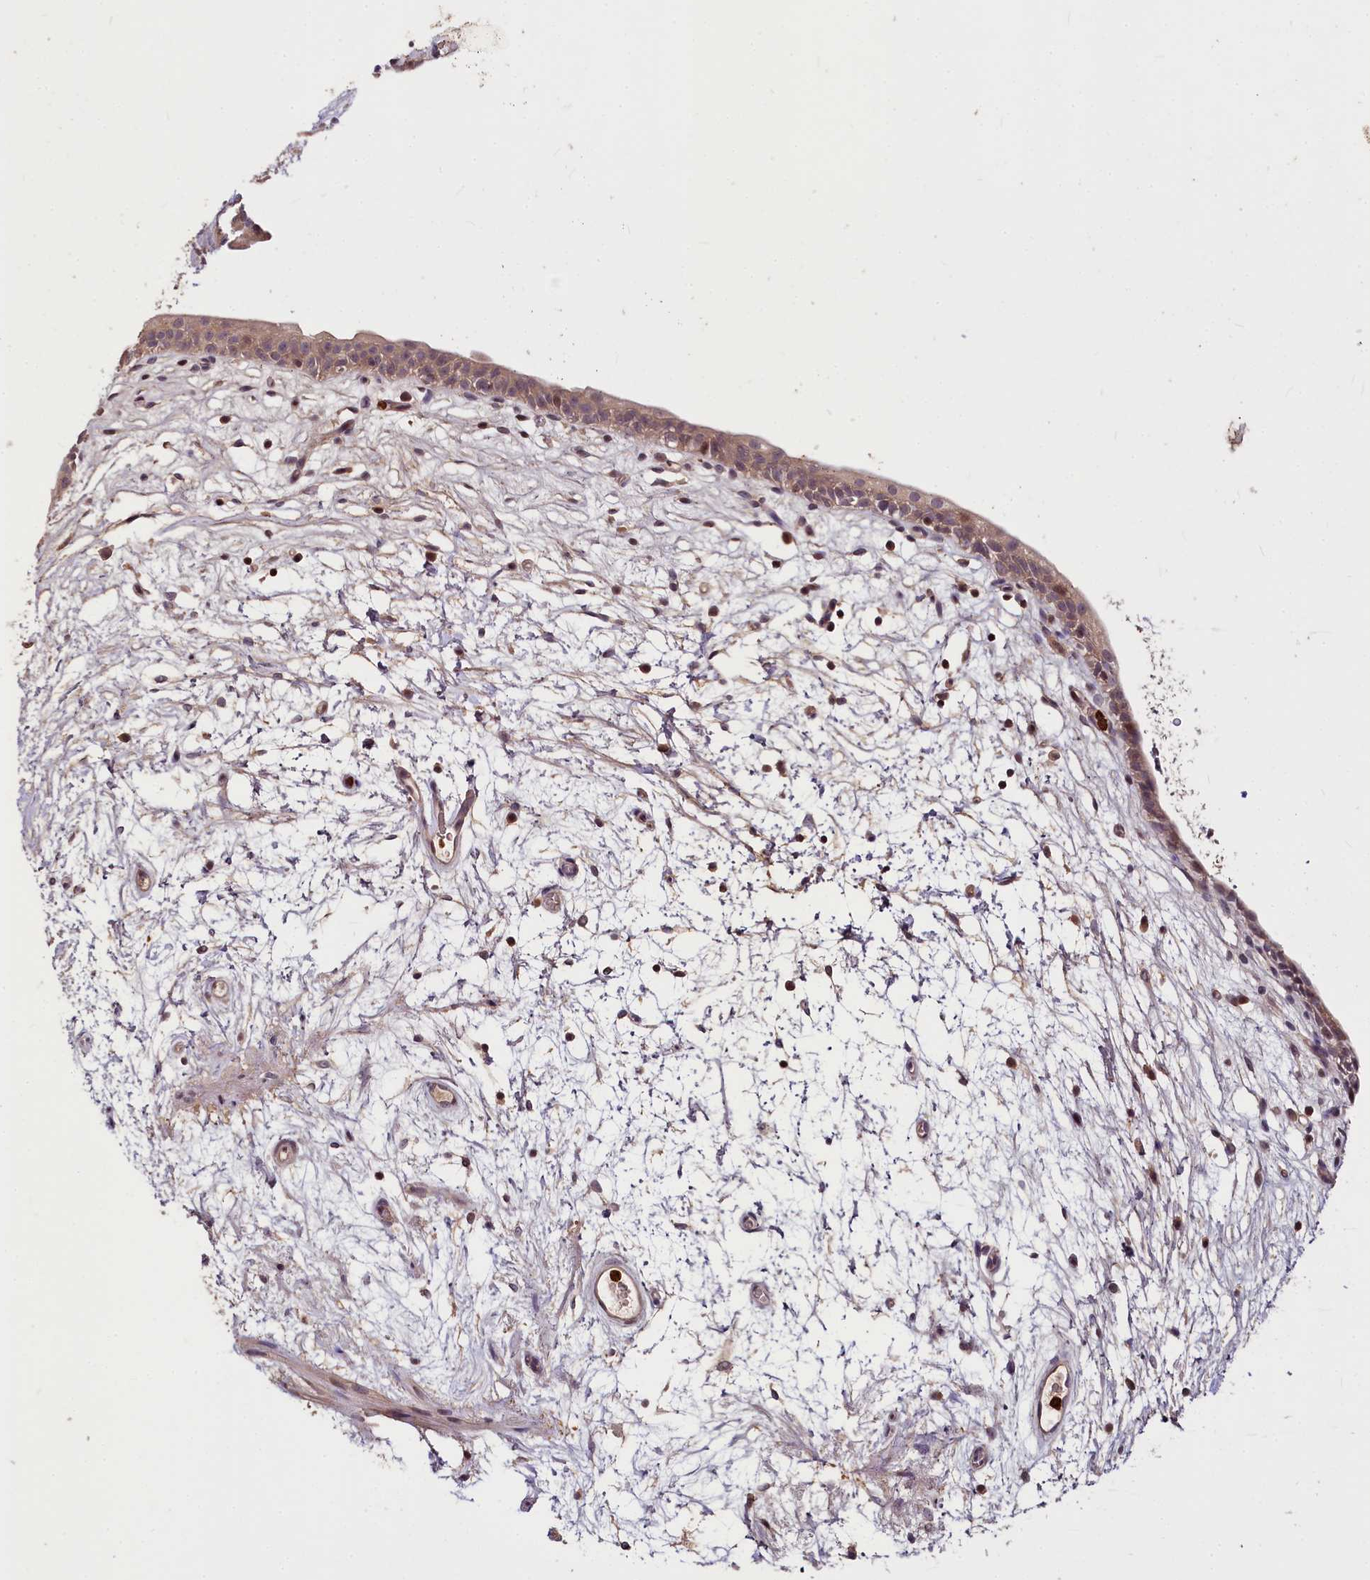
{"staining": {"intensity": "moderate", "quantity": "25%-75%", "location": "cytoplasmic/membranous"}, "tissue": "urinary bladder", "cell_type": "Urothelial cells", "image_type": "normal", "snomed": [{"axis": "morphology", "description": "Normal tissue, NOS"}, {"axis": "topography", "description": "Urinary bladder"}], "caption": "Urinary bladder stained with a protein marker demonstrates moderate staining in urothelial cells.", "gene": "ATG101", "patient": {"sex": "male", "age": 83}}